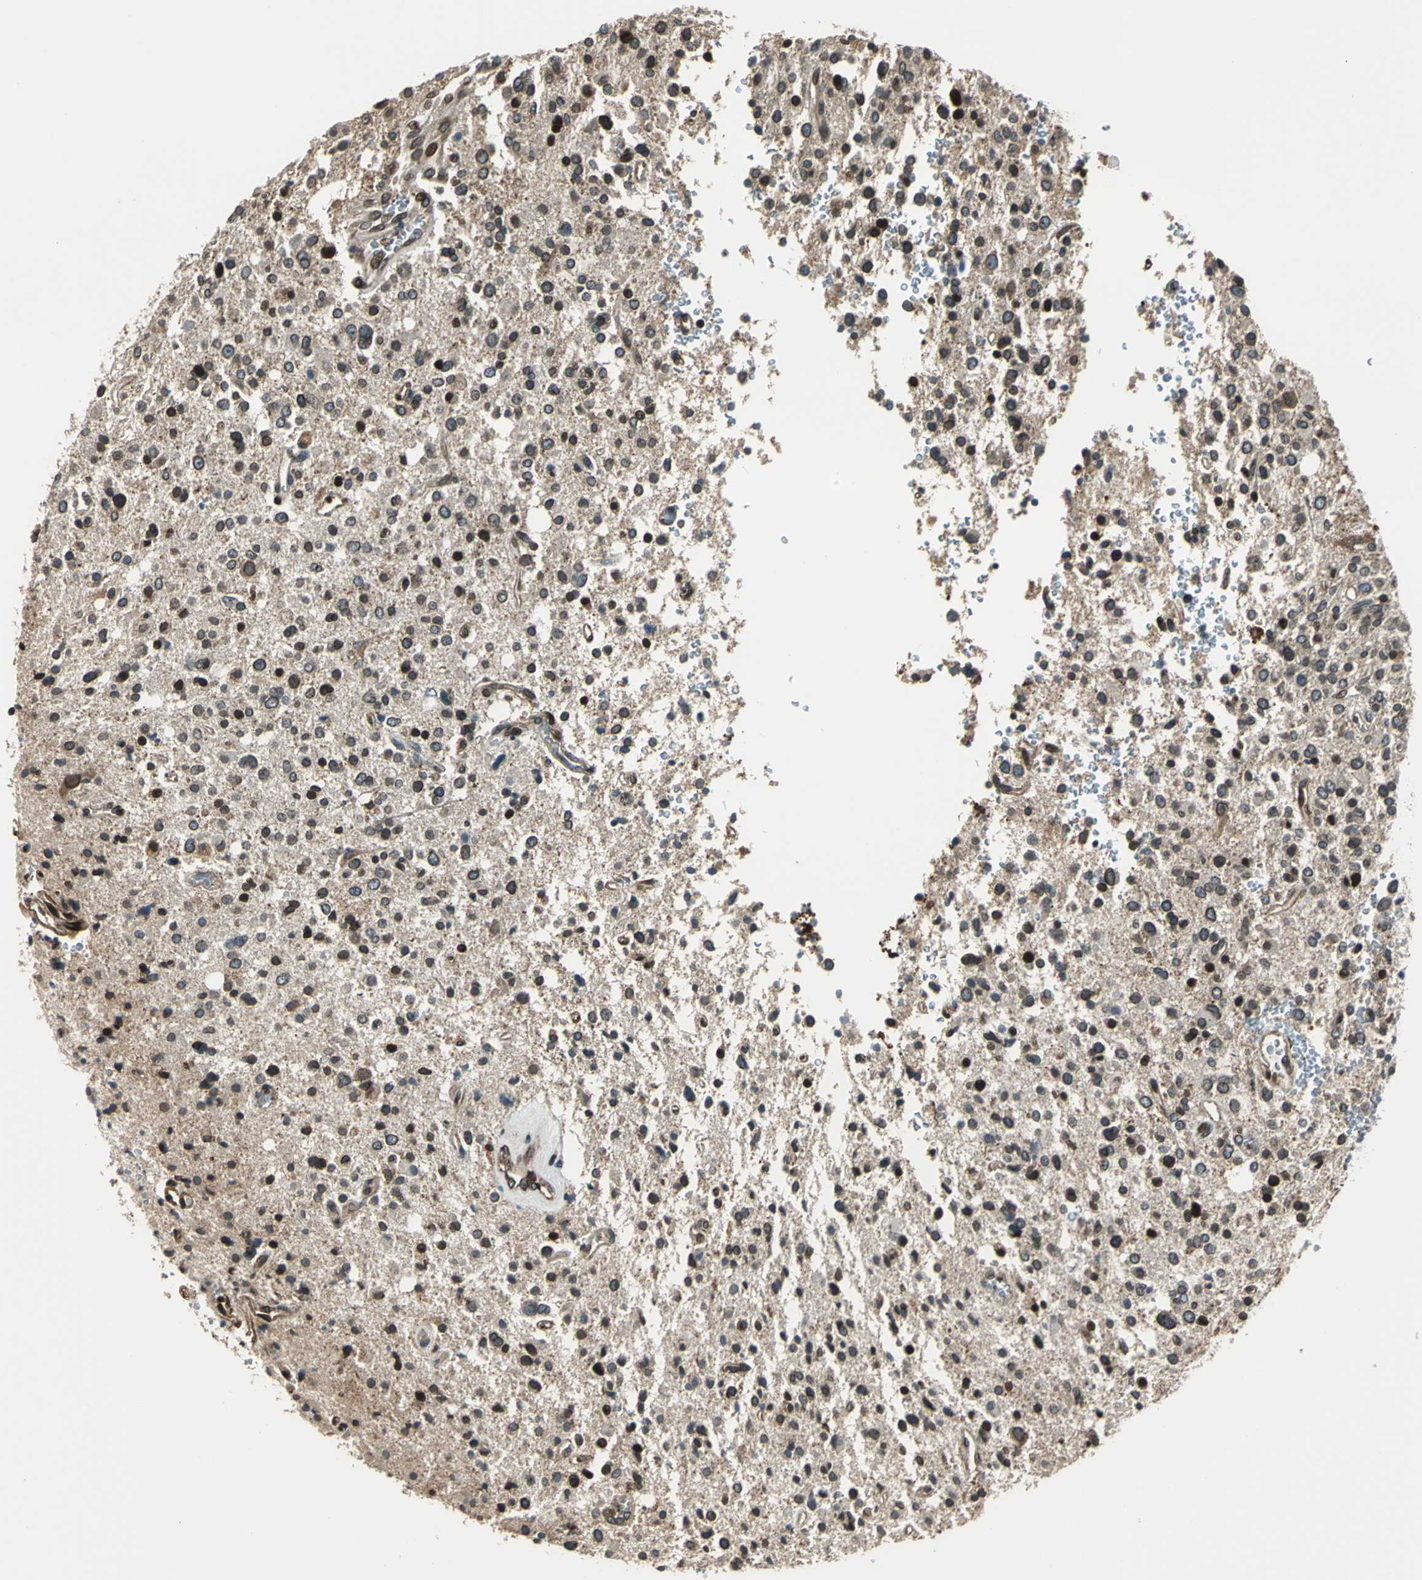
{"staining": {"intensity": "strong", "quantity": "25%-75%", "location": "cytoplasmic/membranous,nuclear"}, "tissue": "glioma", "cell_type": "Tumor cells", "image_type": "cancer", "snomed": [{"axis": "morphology", "description": "Glioma, malignant, High grade"}, {"axis": "topography", "description": "Brain"}], "caption": "The immunohistochemical stain shows strong cytoplasmic/membranous and nuclear staining in tumor cells of malignant high-grade glioma tissue. (DAB IHC with brightfield microscopy, high magnification).", "gene": "BRIP1", "patient": {"sex": "male", "age": 47}}